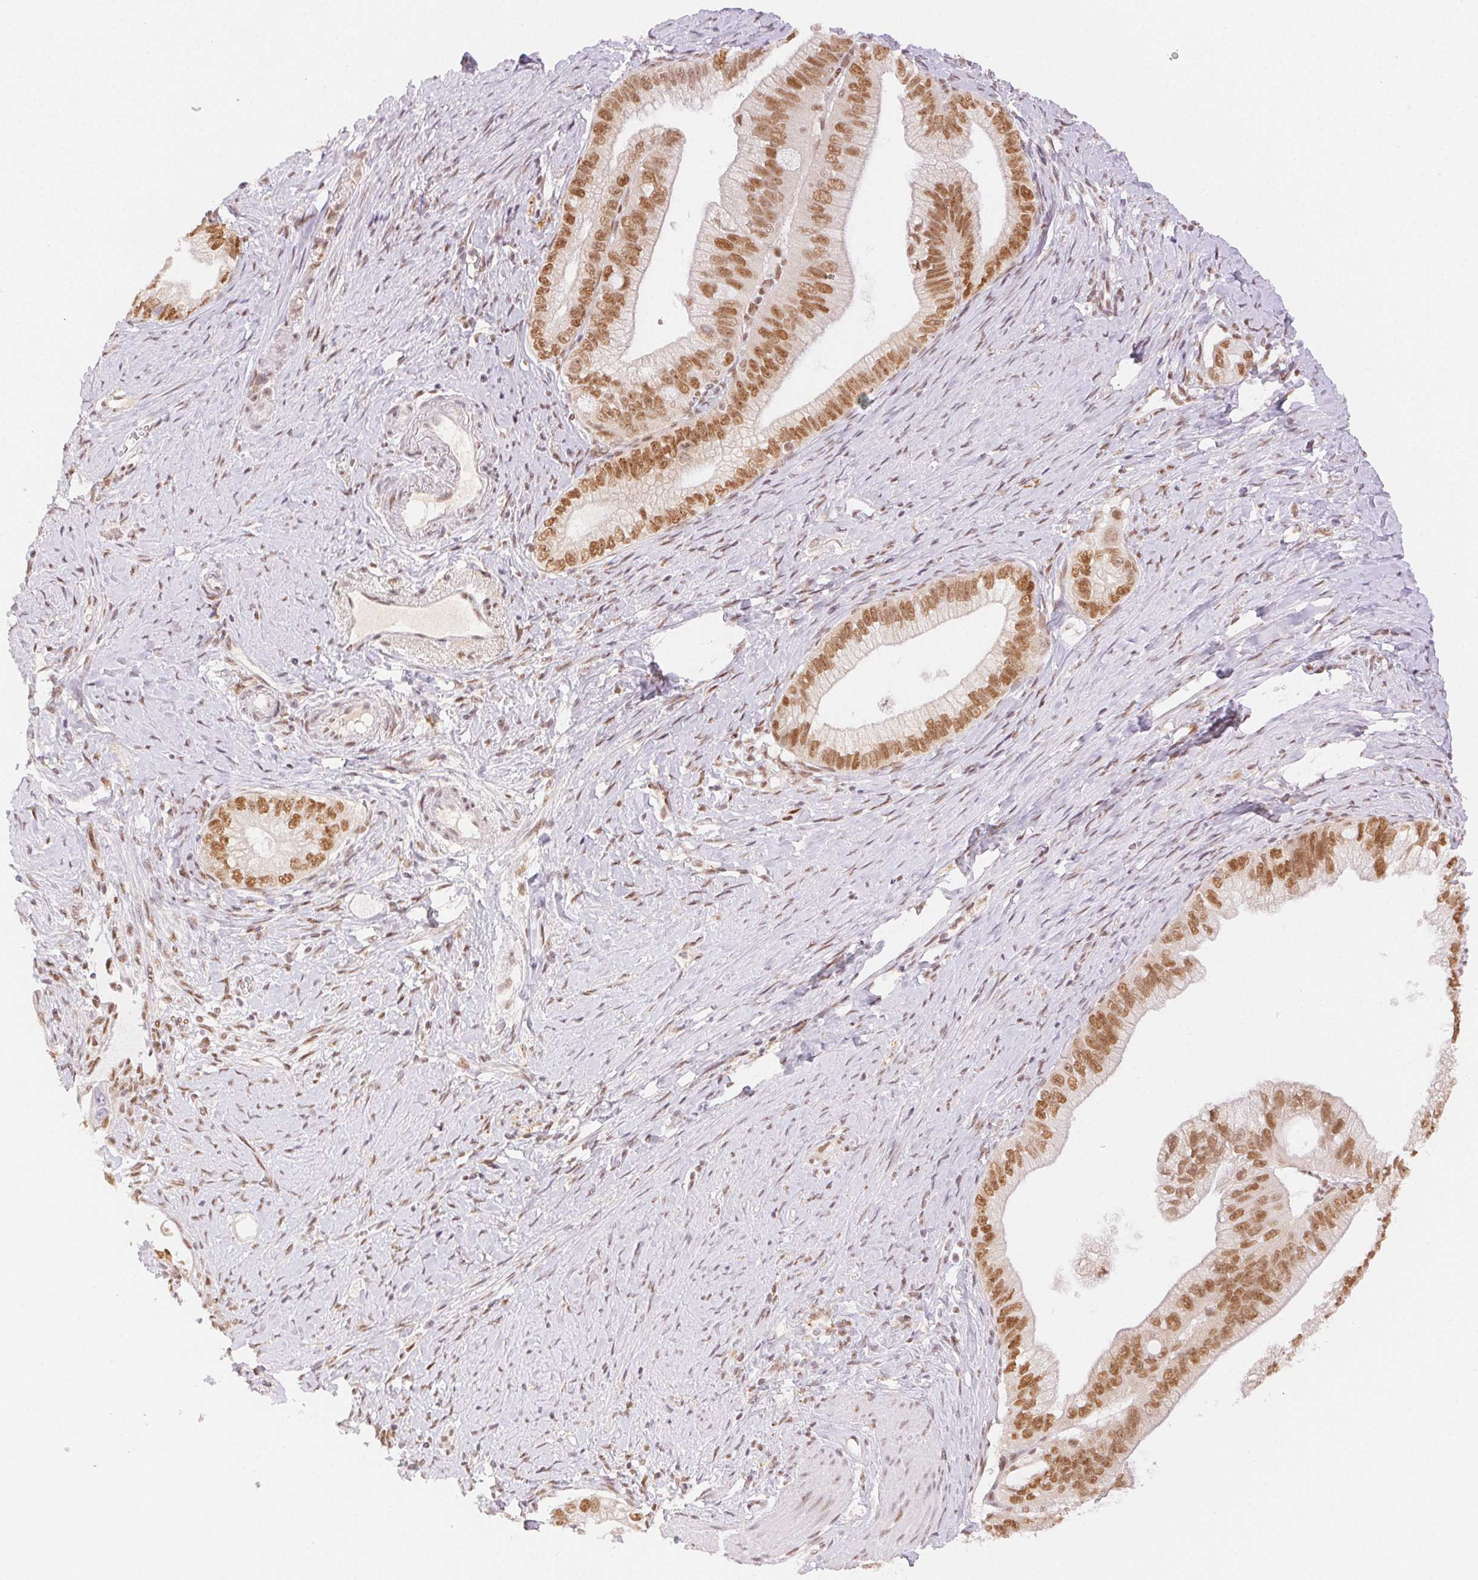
{"staining": {"intensity": "moderate", "quantity": ">75%", "location": "nuclear"}, "tissue": "pancreatic cancer", "cell_type": "Tumor cells", "image_type": "cancer", "snomed": [{"axis": "morphology", "description": "Adenocarcinoma, NOS"}, {"axis": "topography", "description": "Pancreas"}], "caption": "Protein staining reveals moderate nuclear positivity in approximately >75% of tumor cells in pancreatic cancer.", "gene": "H2AZ2", "patient": {"sex": "male", "age": 70}}